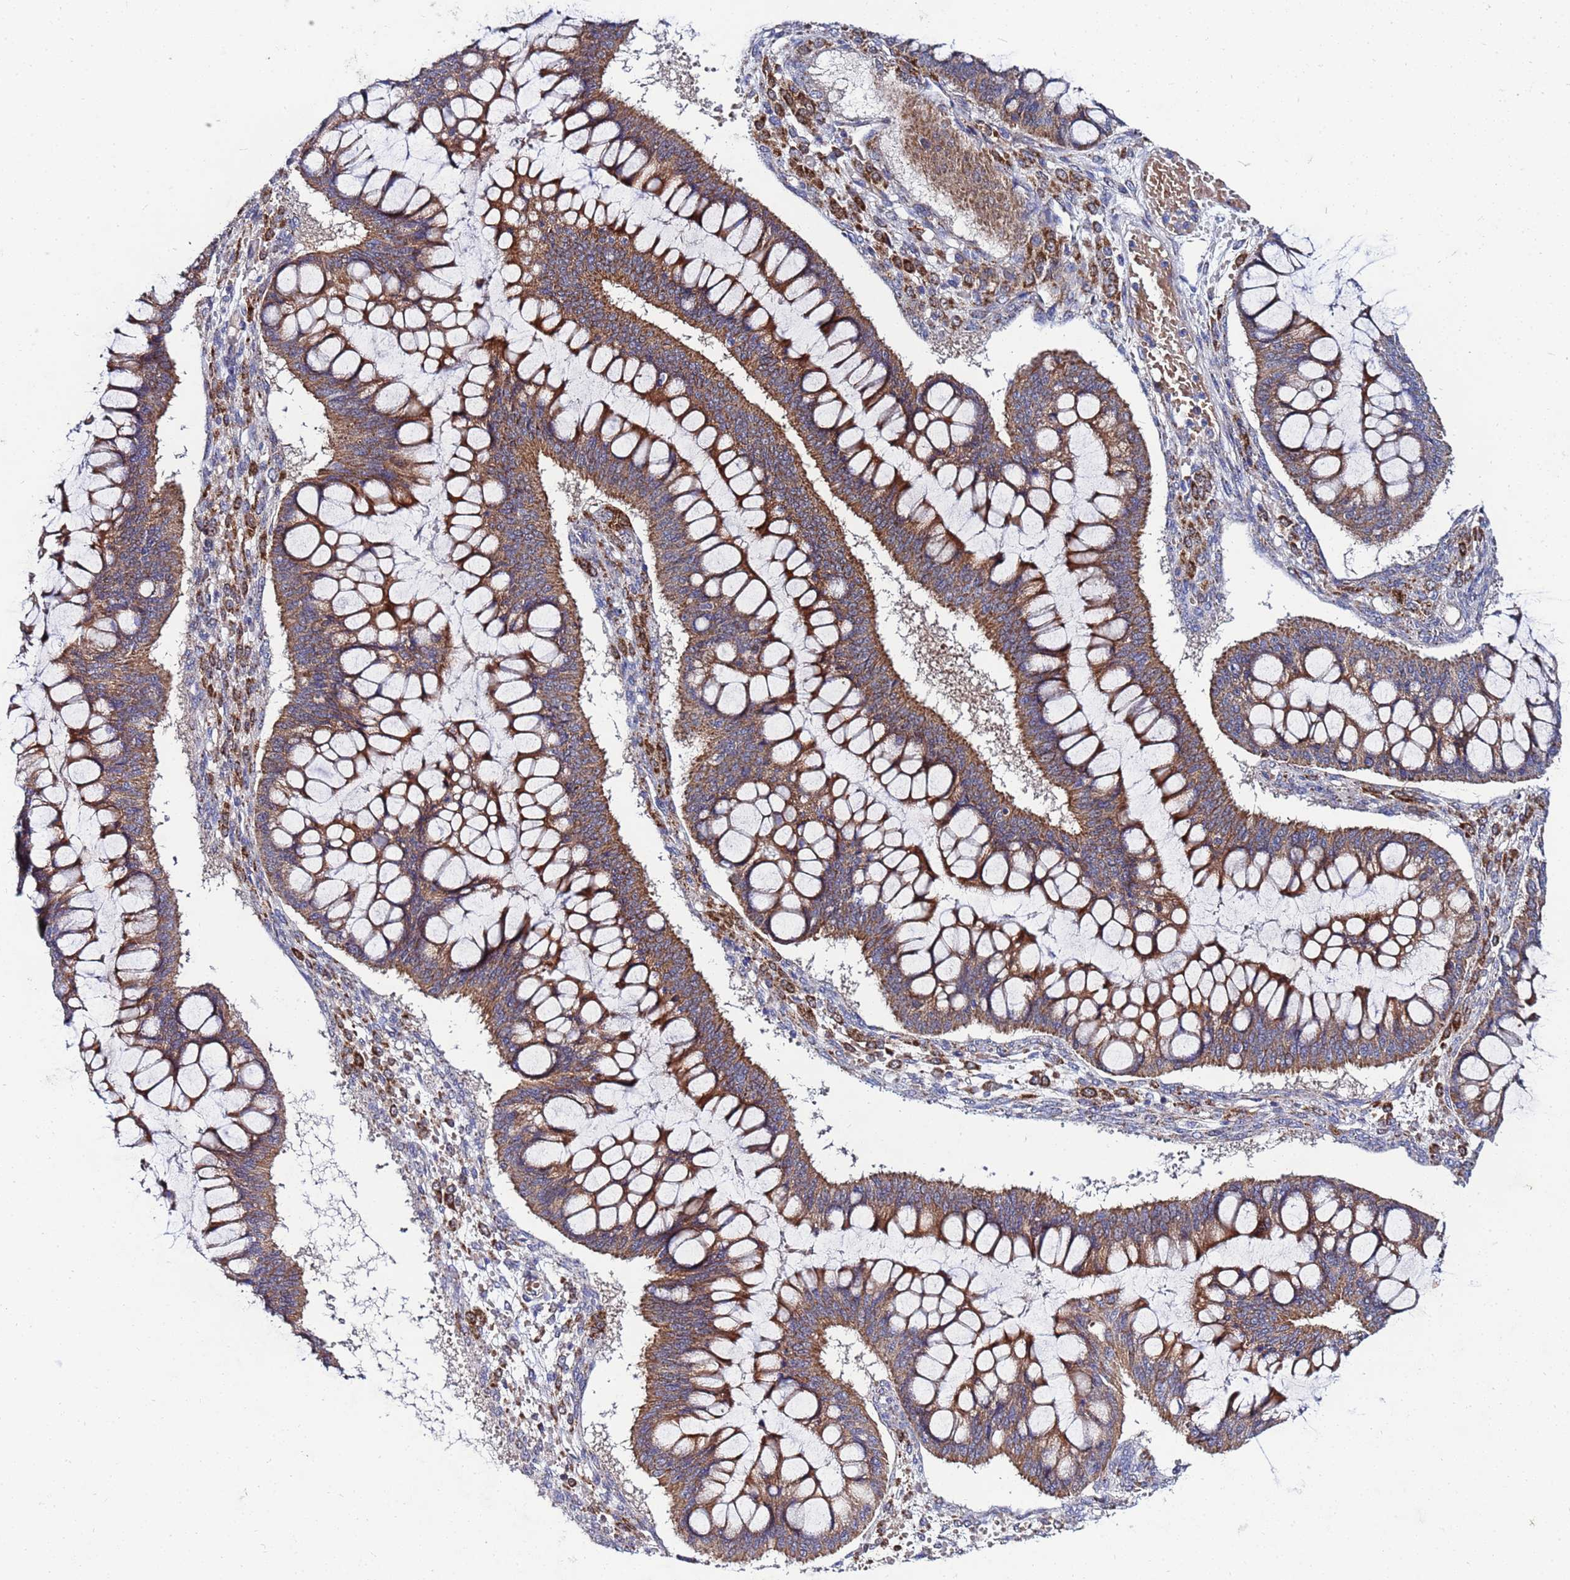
{"staining": {"intensity": "strong", "quantity": ">75%", "location": "cytoplasmic/membranous"}, "tissue": "ovarian cancer", "cell_type": "Tumor cells", "image_type": "cancer", "snomed": [{"axis": "morphology", "description": "Cystadenocarcinoma, mucinous, NOS"}, {"axis": "topography", "description": "Ovary"}], "caption": "DAB (3,3'-diaminobenzidine) immunohistochemical staining of ovarian cancer (mucinous cystadenocarcinoma) demonstrates strong cytoplasmic/membranous protein positivity in about >75% of tumor cells.", "gene": "FAHD2A", "patient": {"sex": "female", "age": 73}}